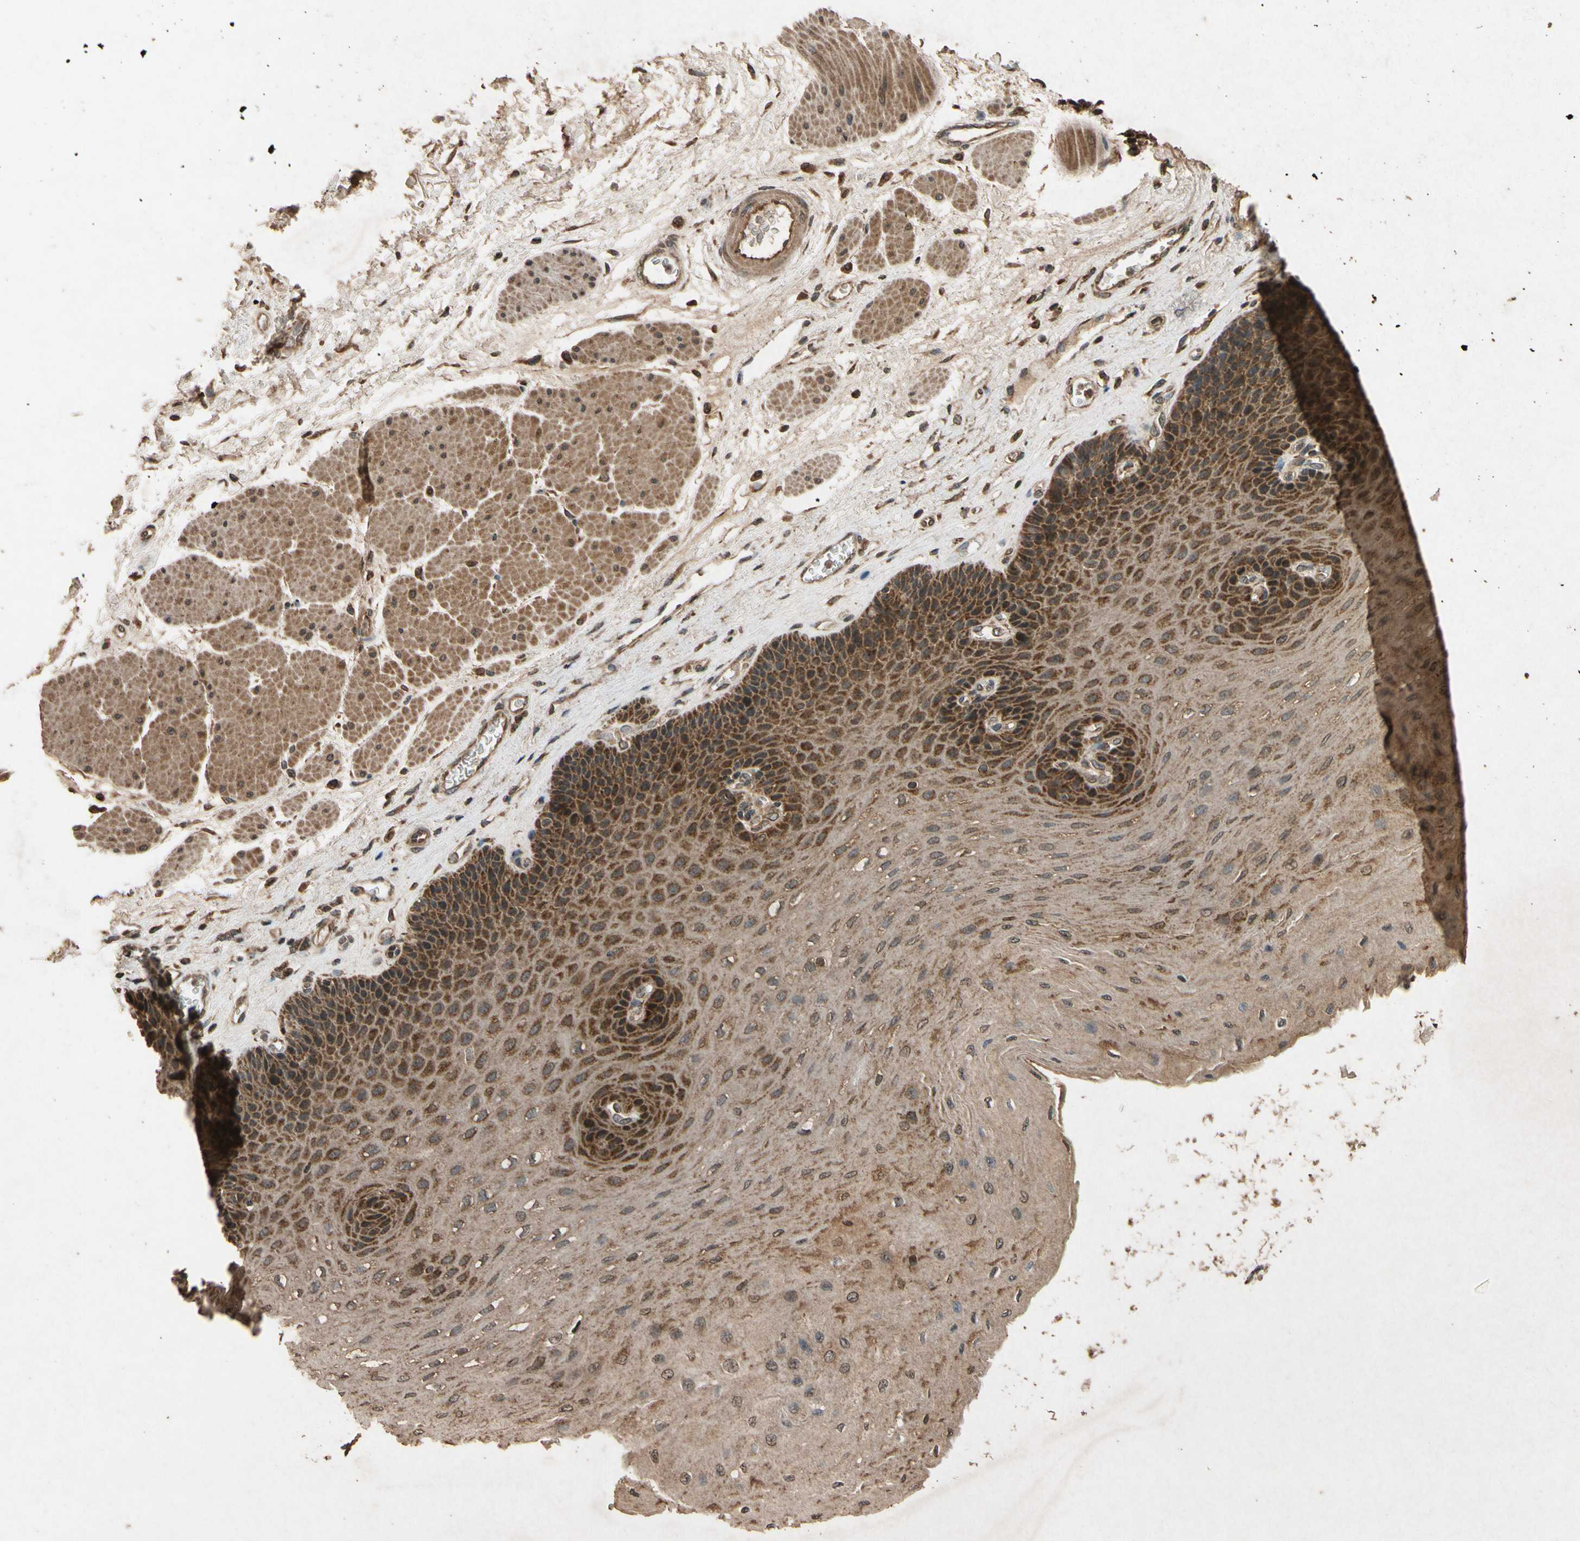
{"staining": {"intensity": "strong", "quantity": ">75%", "location": "cytoplasmic/membranous,nuclear"}, "tissue": "esophagus", "cell_type": "Squamous epithelial cells", "image_type": "normal", "snomed": [{"axis": "morphology", "description": "Normal tissue, NOS"}, {"axis": "topography", "description": "Esophagus"}], "caption": "Immunohistochemistry (IHC) (DAB (3,3'-diaminobenzidine)) staining of normal esophagus exhibits strong cytoplasmic/membranous,nuclear protein positivity in approximately >75% of squamous epithelial cells.", "gene": "TXN2", "patient": {"sex": "female", "age": 72}}